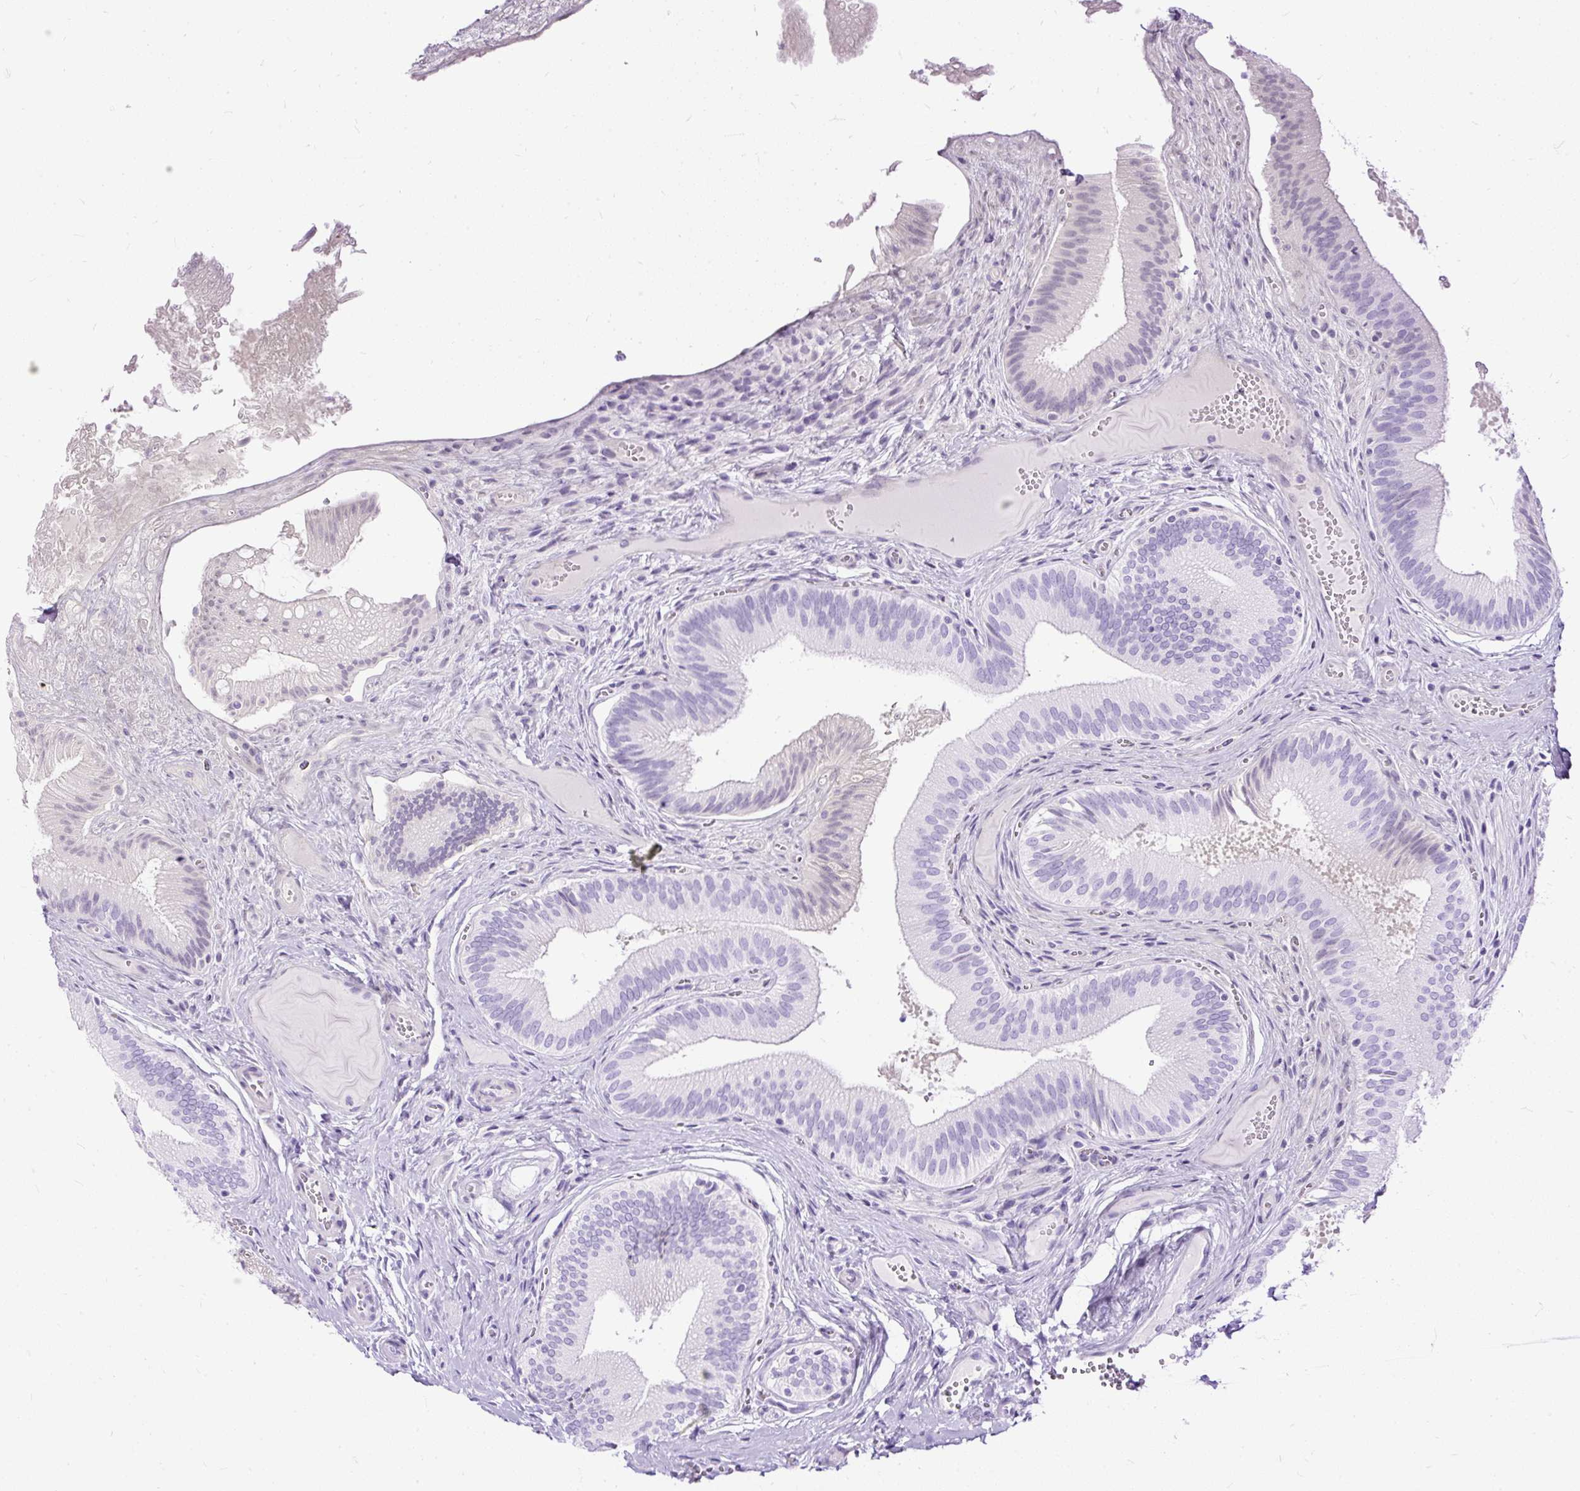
{"staining": {"intensity": "negative", "quantity": "none", "location": "none"}, "tissue": "gallbladder", "cell_type": "Glandular cells", "image_type": "normal", "snomed": [{"axis": "morphology", "description": "Normal tissue, NOS"}, {"axis": "topography", "description": "Gallbladder"}], "caption": "IHC micrograph of normal human gallbladder stained for a protein (brown), which exhibits no staining in glandular cells. (DAB (3,3'-diaminobenzidine) immunohistochemistry visualized using brightfield microscopy, high magnification).", "gene": "HEY1", "patient": {"sex": "male", "age": 17}}